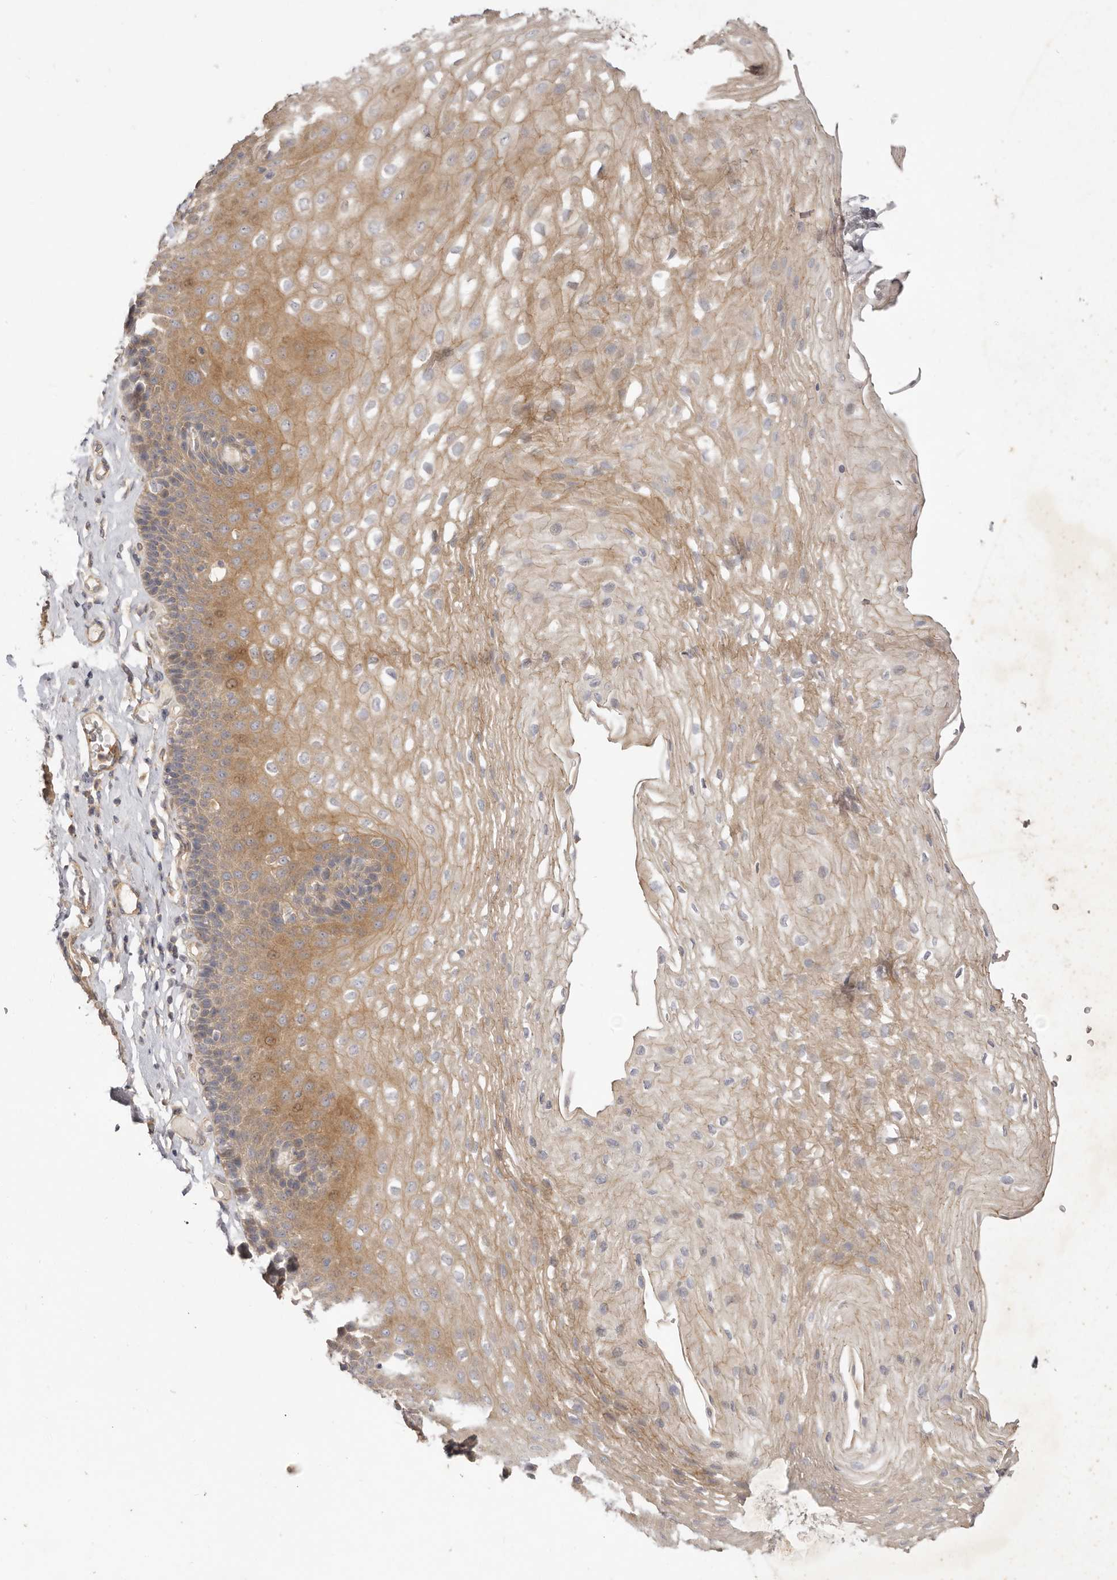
{"staining": {"intensity": "weak", "quantity": "25%-75%", "location": "cytoplasmic/membranous"}, "tissue": "esophagus", "cell_type": "Squamous epithelial cells", "image_type": "normal", "snomed": [{"axis": "morphology", "description": "Normal tissue, NOS"}, {"axis": "topography", "description": "Esophagus"}], "caption": "Approximately 25%-75% of squamous epithelial cells in unremarkable esophagus display weak cytoplasmic/membranous protein expression as visualized by brown immunohistochemical staining.", "gene": "ADAMTS9", "patient": {"sex": "female", "age": 66}}